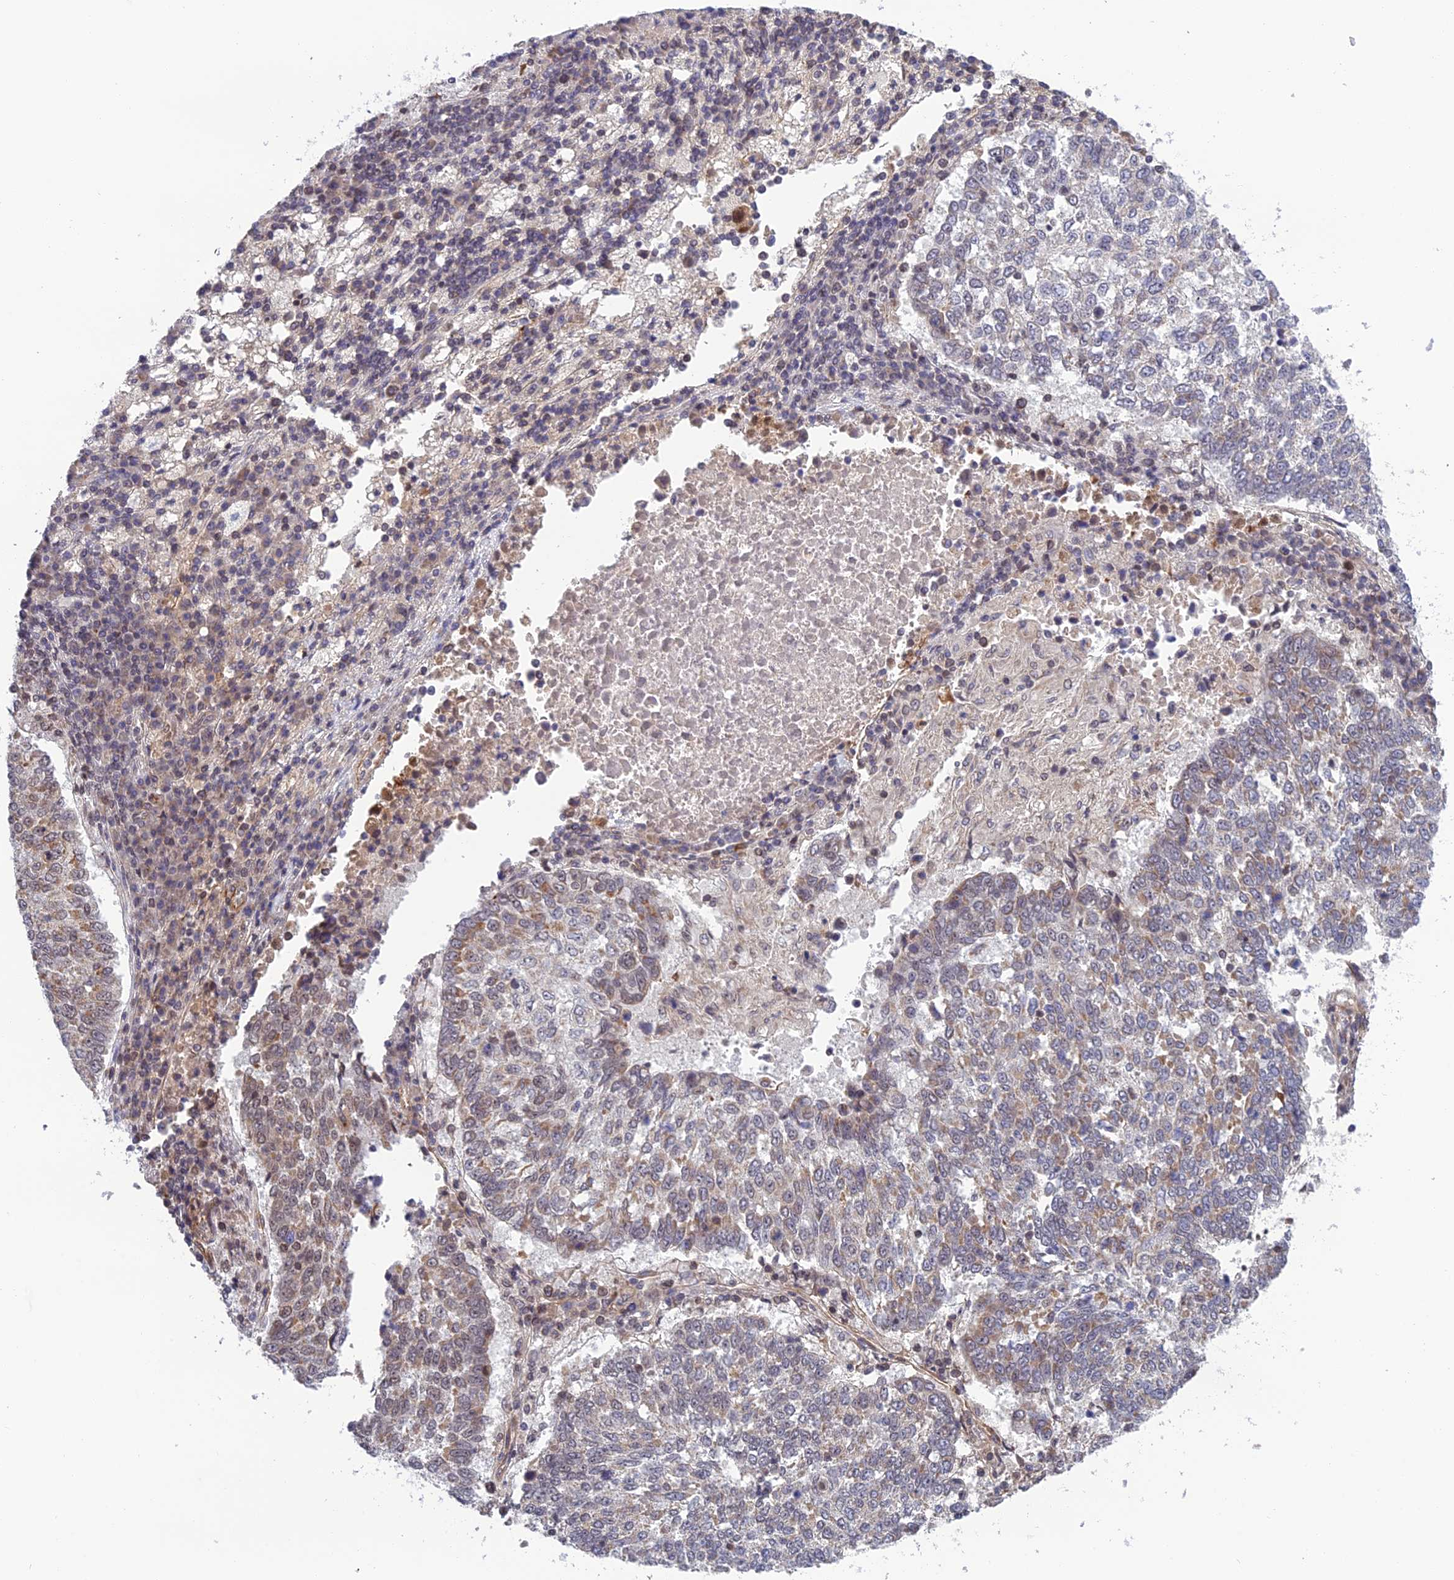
{"staining": {"intensity": "weak", "quantity": "25%-75%", "location": "cytoplasmic/membranous"}, "tissue": "lung cancer", "cell_type": "Tumor cells", "image_type": "cancer", "snomed": [{"axis": "morphology", "description": "Squamous cell carcinoma, NOS"}, {"axis": "topography", "description": "Lung"}], "caption": "This photomicrograph demonstrates immunohistochemistry staining of lung cancer, with low weak cytoplasmic/membranous staining in approximately 25%-75% of tumor cells.", "gene": "REXO1", "patient": {"sex": "male", "age": 73}}